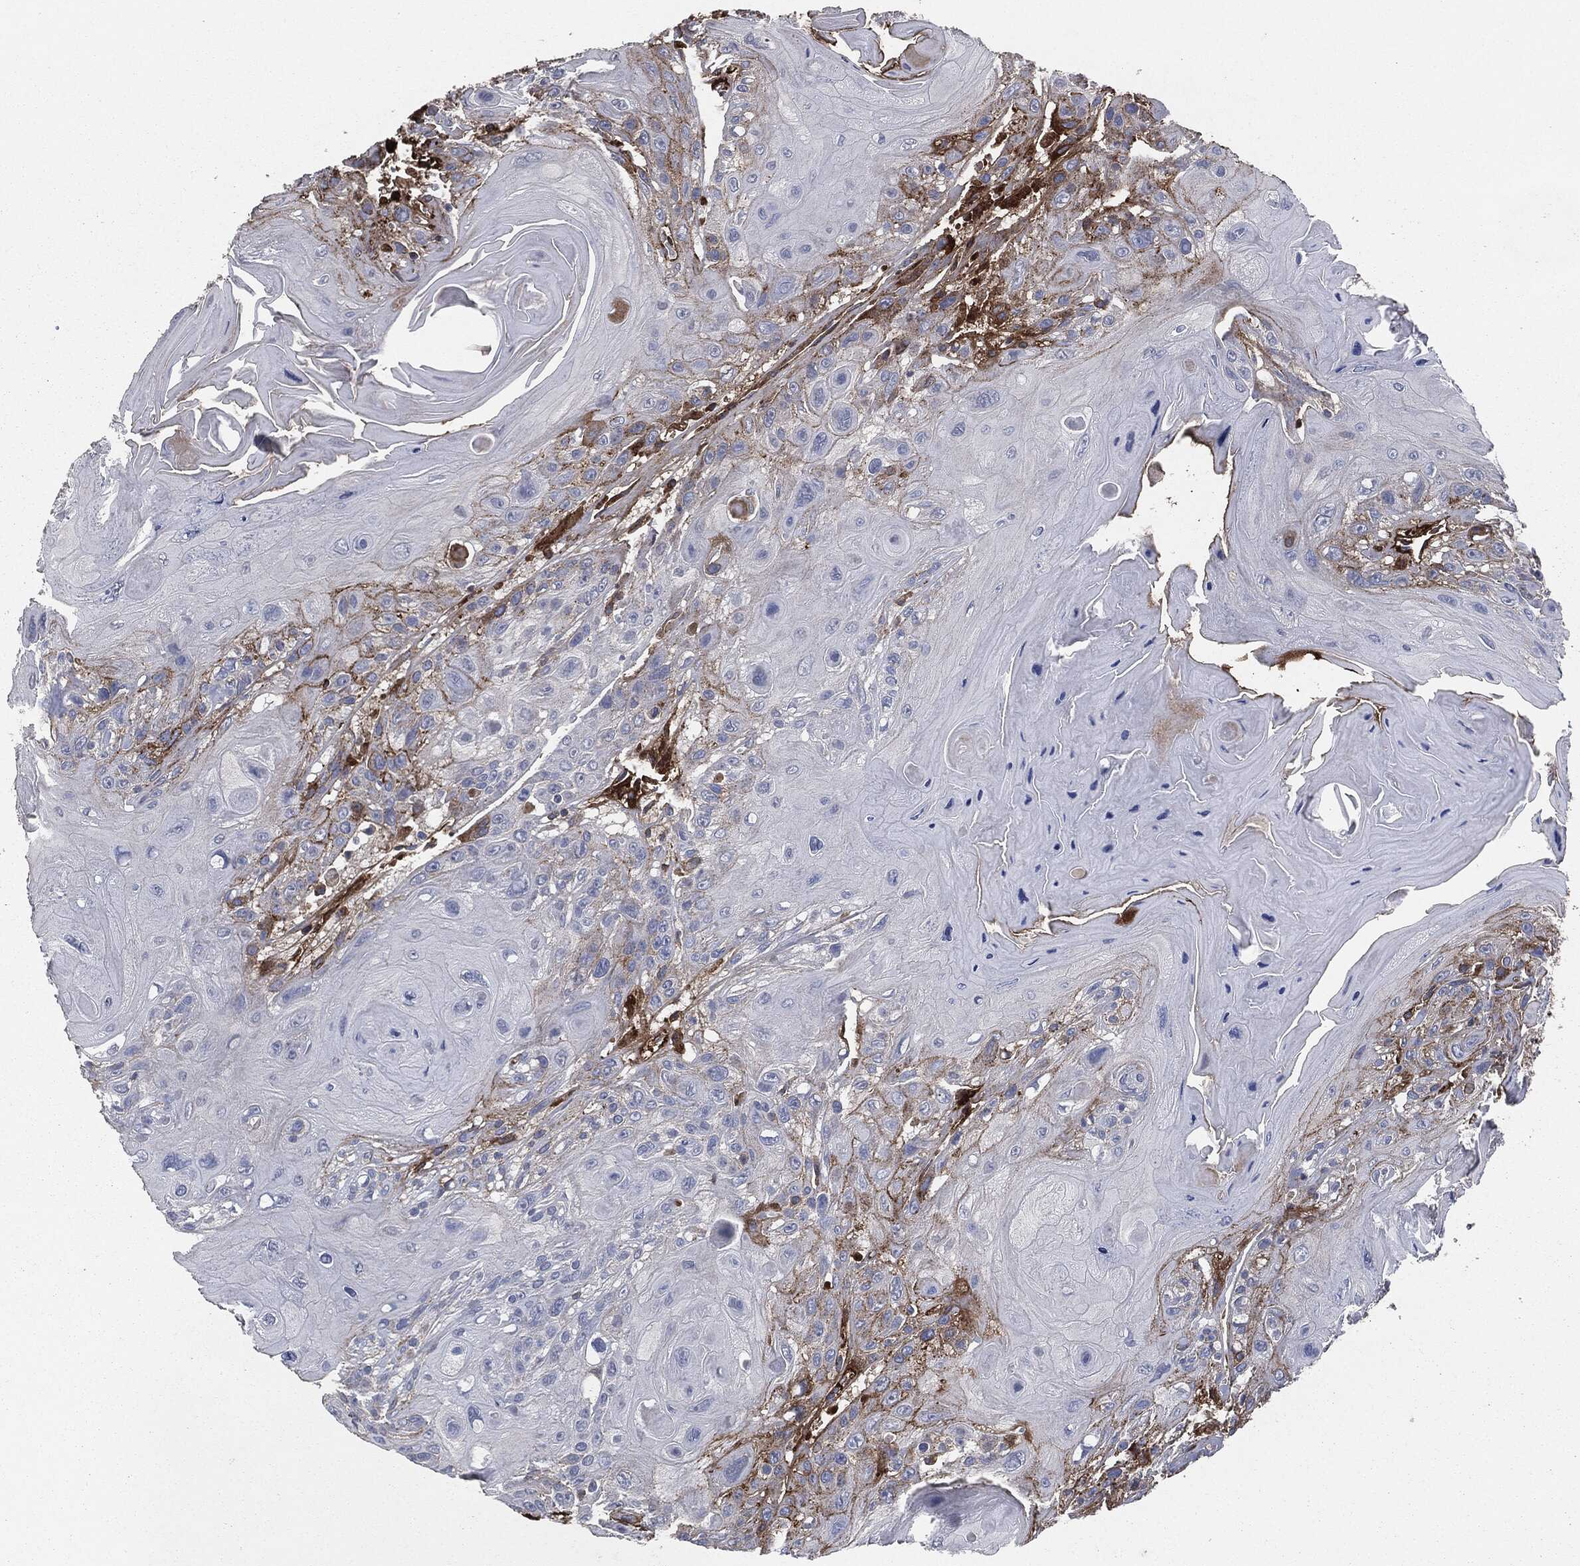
{"staining": {"intensity": "negative", "quantity": "none", "location": "none"}, "tissue": "head and neck cancer", "cell_type": "Tumor cells", "image_type": "cancer", "snomed": [{"axis": "morphology", "description": "Squamous cell carcinoma, NOS"}, {"axis": "topography", "description": "Head-Neck"}], "caption": "This photomicrograph is of head and neck cancer stained with immunohistochemistry to label a protein in brown with the nuclei are counter-stained blue. There is no positivity in tumor cells. The staining was performed using DAB to visualize the protein expression in brown, while the nuclei were stained in blue with hematoxylin (Magnification: 20x).", "gene": "APOB", "patient": {"sex": "female", "age": 59}}